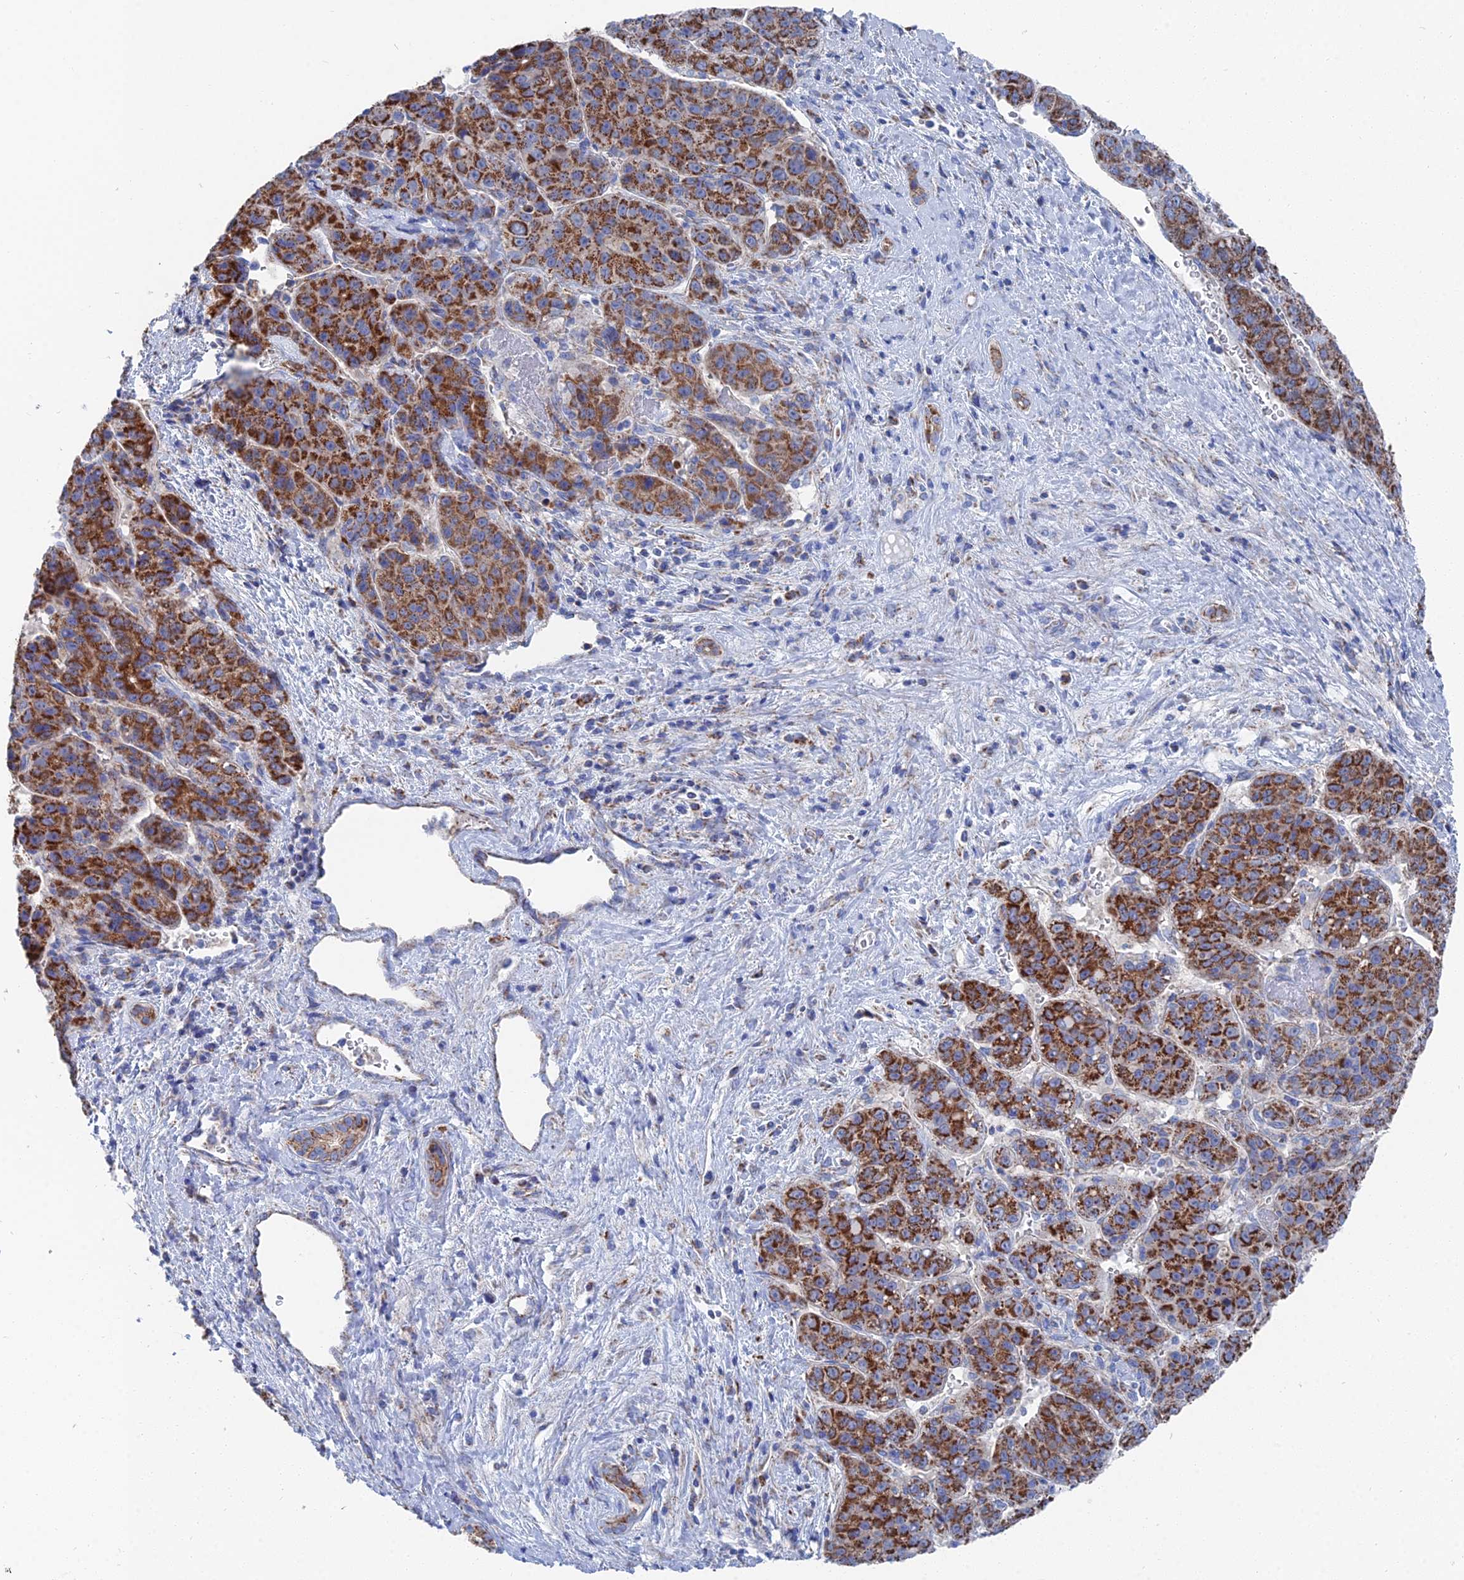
{"staining": {"intensity": "strong", "quantity": ">75%", "location": "cytoplasmic/membranous"}, "tissue": "liver cancer", "cell_type": "Tumor cells", "image_type": "cancer", "snomed": [{"axis": "morphology", "description": "Carcinoma, Hepatocellular, NOS"}, {"axis": "topography", "description": "Liver"}], "caption": "Immunohistochemistry of hepatocellular carcinoma (liver) exhibits high levels of strong cytoplasmic/membranous expression in about >75% of tumor cells.", "gene": "IFT80", "patient": {"sex": "female", "age": 53}}